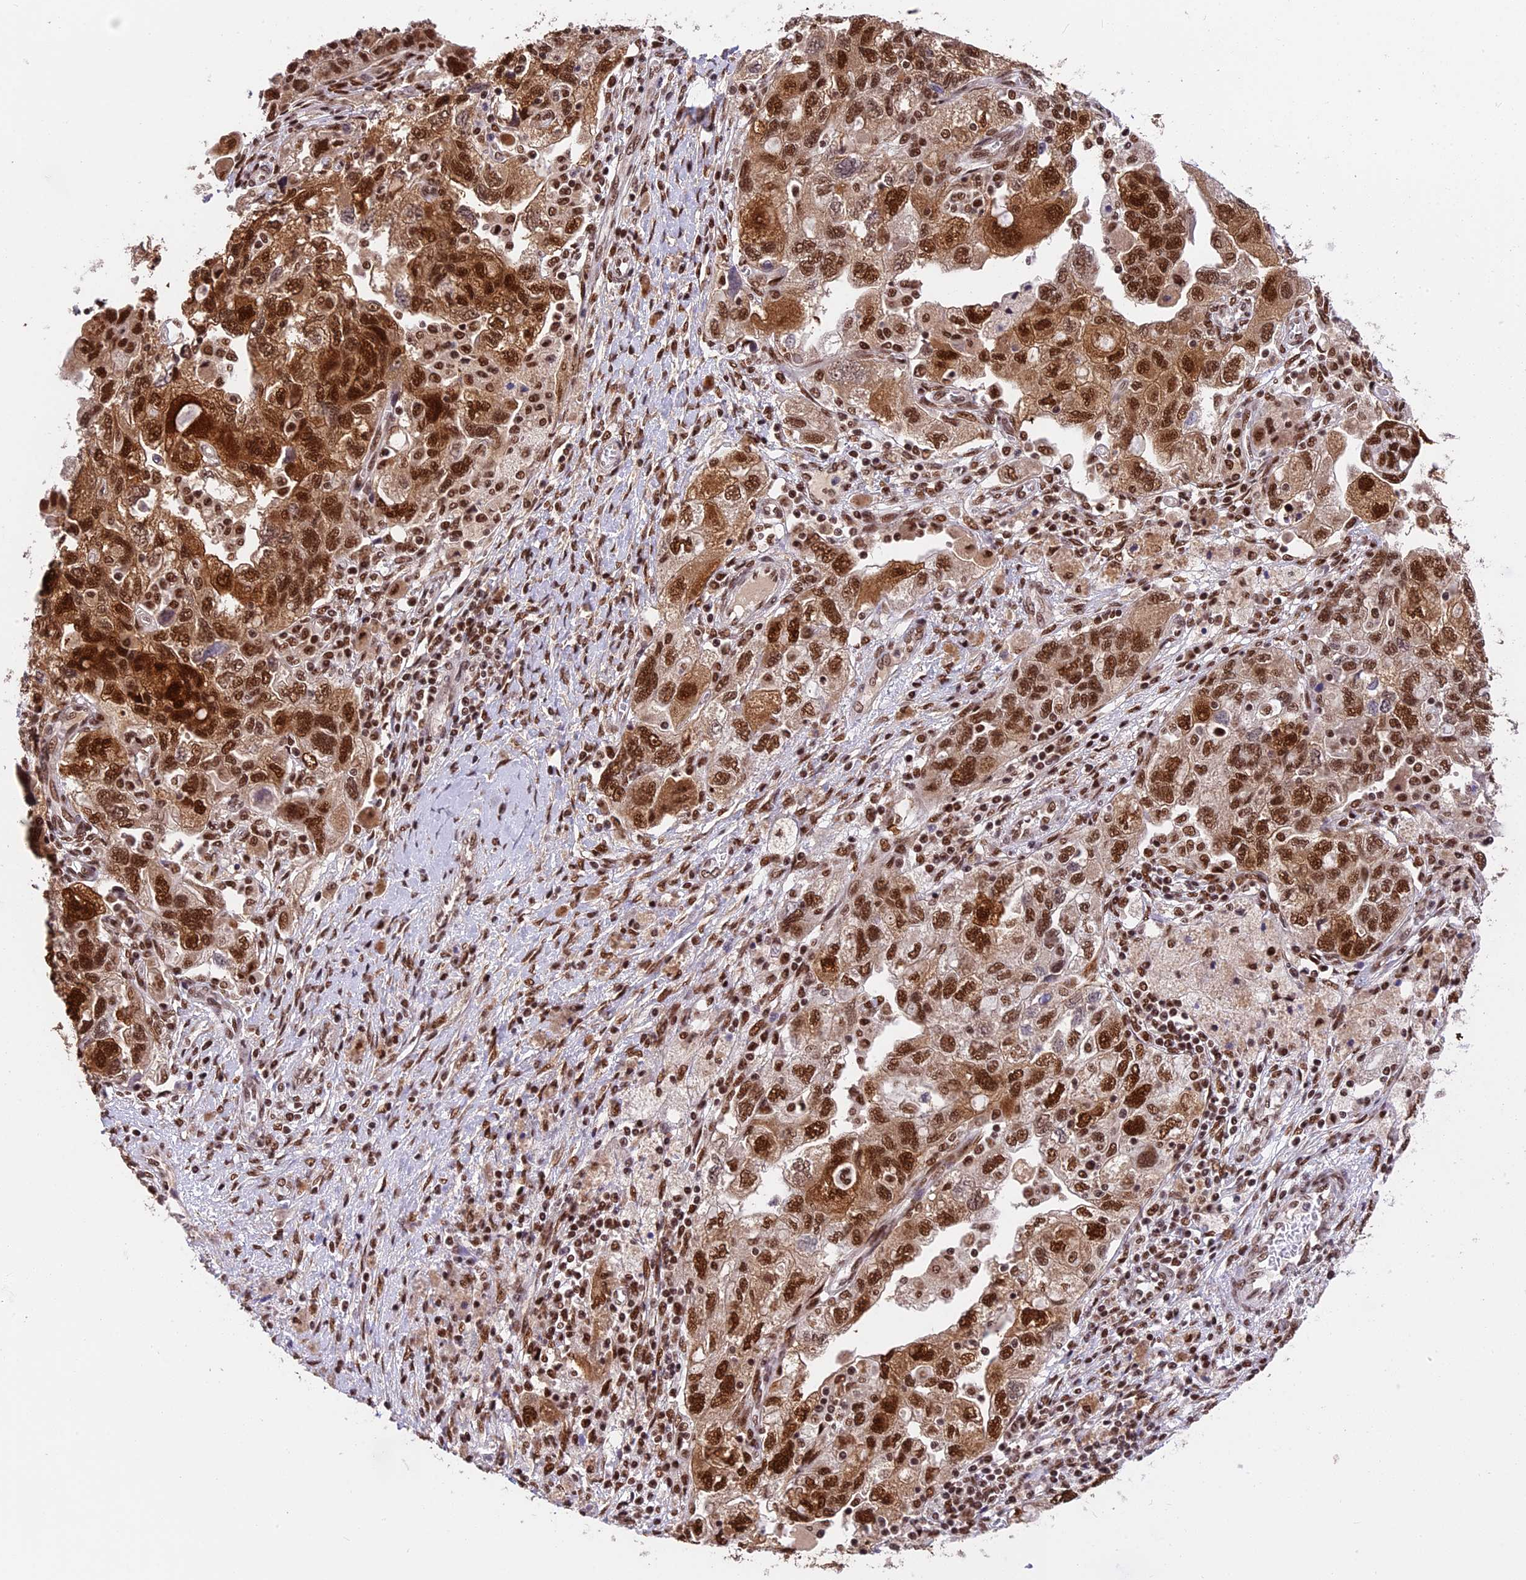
{"staining": {"intensity": "strong", "quantity": ">75%", "location": "cytoplasmic/membranous,nuclear"}, "tissue": "ovarian cancer", "cell_type": "Tumor cells", "image_type": "cancer", "snomed": [{"axis": "morphology", "description": "Carcinoma, NOS"}, {"axis": "morphology", "description": "Cystadenocarcinoma, serous, NOS"}, {"axis": "topography", "description": "Ovary"}], "caption": "A high-resolution histopathology image shows immunohistochemistry staining of serous cystadenocarcinoma (ovarian), which shows strong cytoplasmic/membranous and nuclear staining in approximately >75% of tumor cells.", "gene": "RAMAC", "patient": {"sex": "female", "age": 69}}